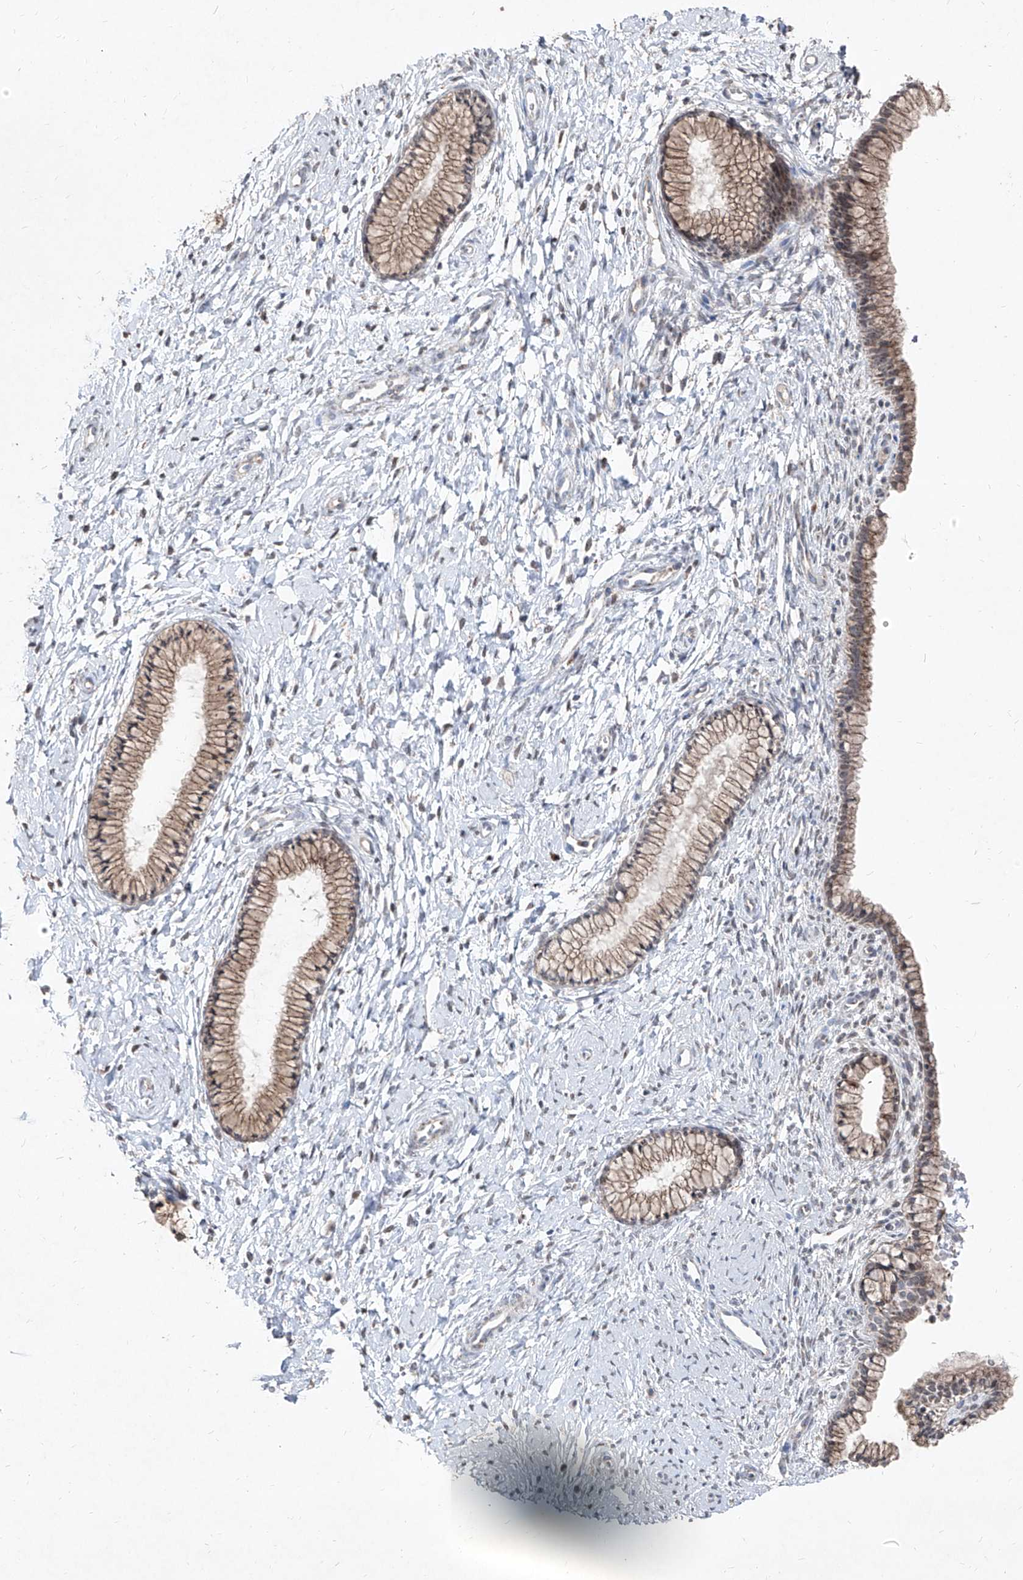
{"staining": {"intensity": "moderate", "quantity": ">75%", "location": "cytoplasmic/membranous"}, "tissue": "cervix", "cell_type": "Glandular cells", "image_type": "normal", "snomed": [{"axis": "morphology", "description": "Normal tissue, NOS"}, {"axis": "topography", "description": "Cervix"}], "caption": "A medium amount of moderate cytoplasmic/membranous positivity is present in about >75% of glandular cells in normal cervix.", "gene": "NDUFB3", "patient": {"sex": "female", "age": 33}}